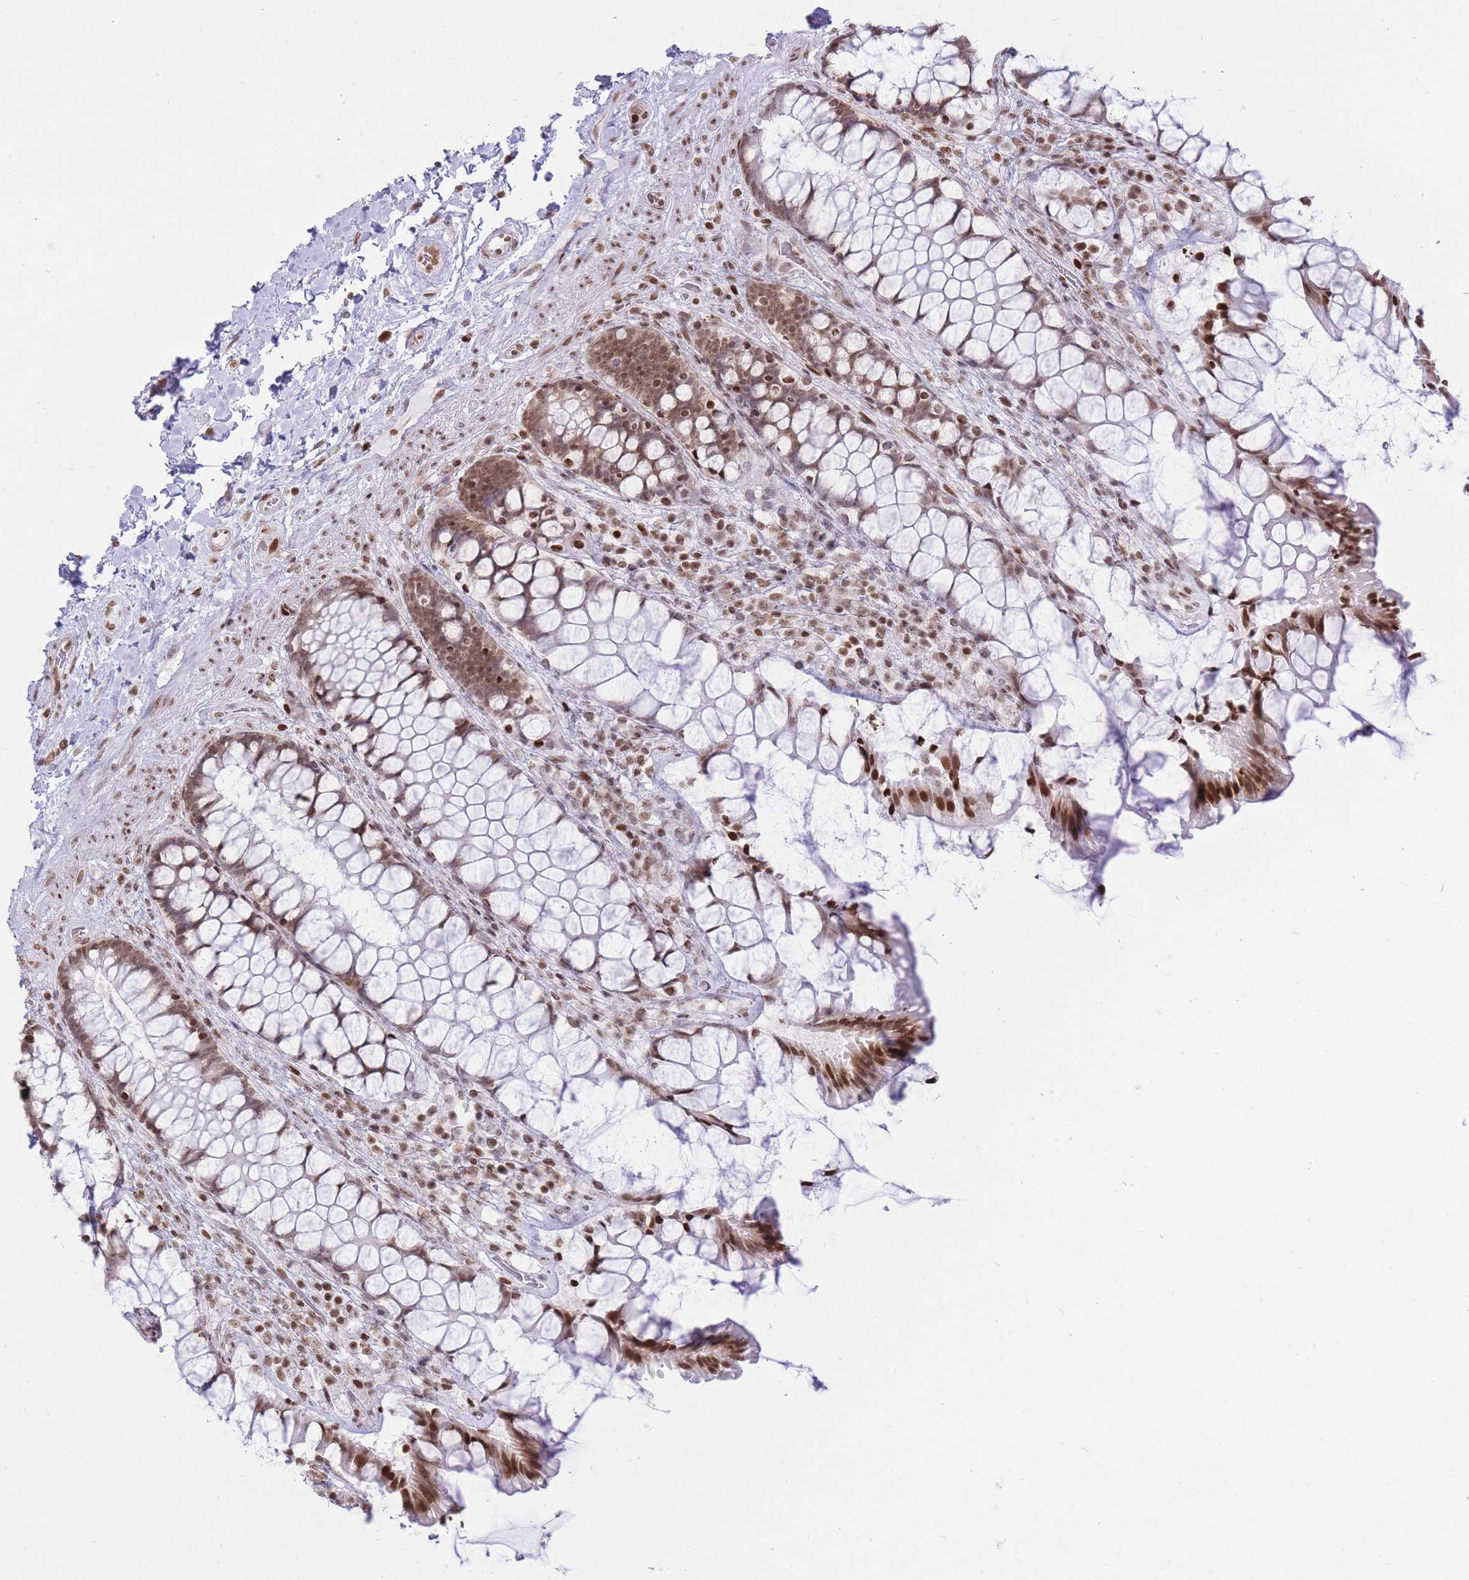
{"staining": {"intensity": "moderate", "quantity": ">75%", "location": "nuclear"}, "tissue": "rectum", "cell_type": "Glandular cells", "image_type": "normal", "snomed": [{"axis": "morphology", "description": "Normal tissue, NOS"}, {"axis": "topography", "description": "Rectum"}], "caption": "The photomicrograph demonstrates immunohistochemical staining of normal rectum. There is moderate nuclear staining is identified in about >75% of glandular cells.", "gene": "SHISAL1", "patient": {"sex": "female", "age": 58}}